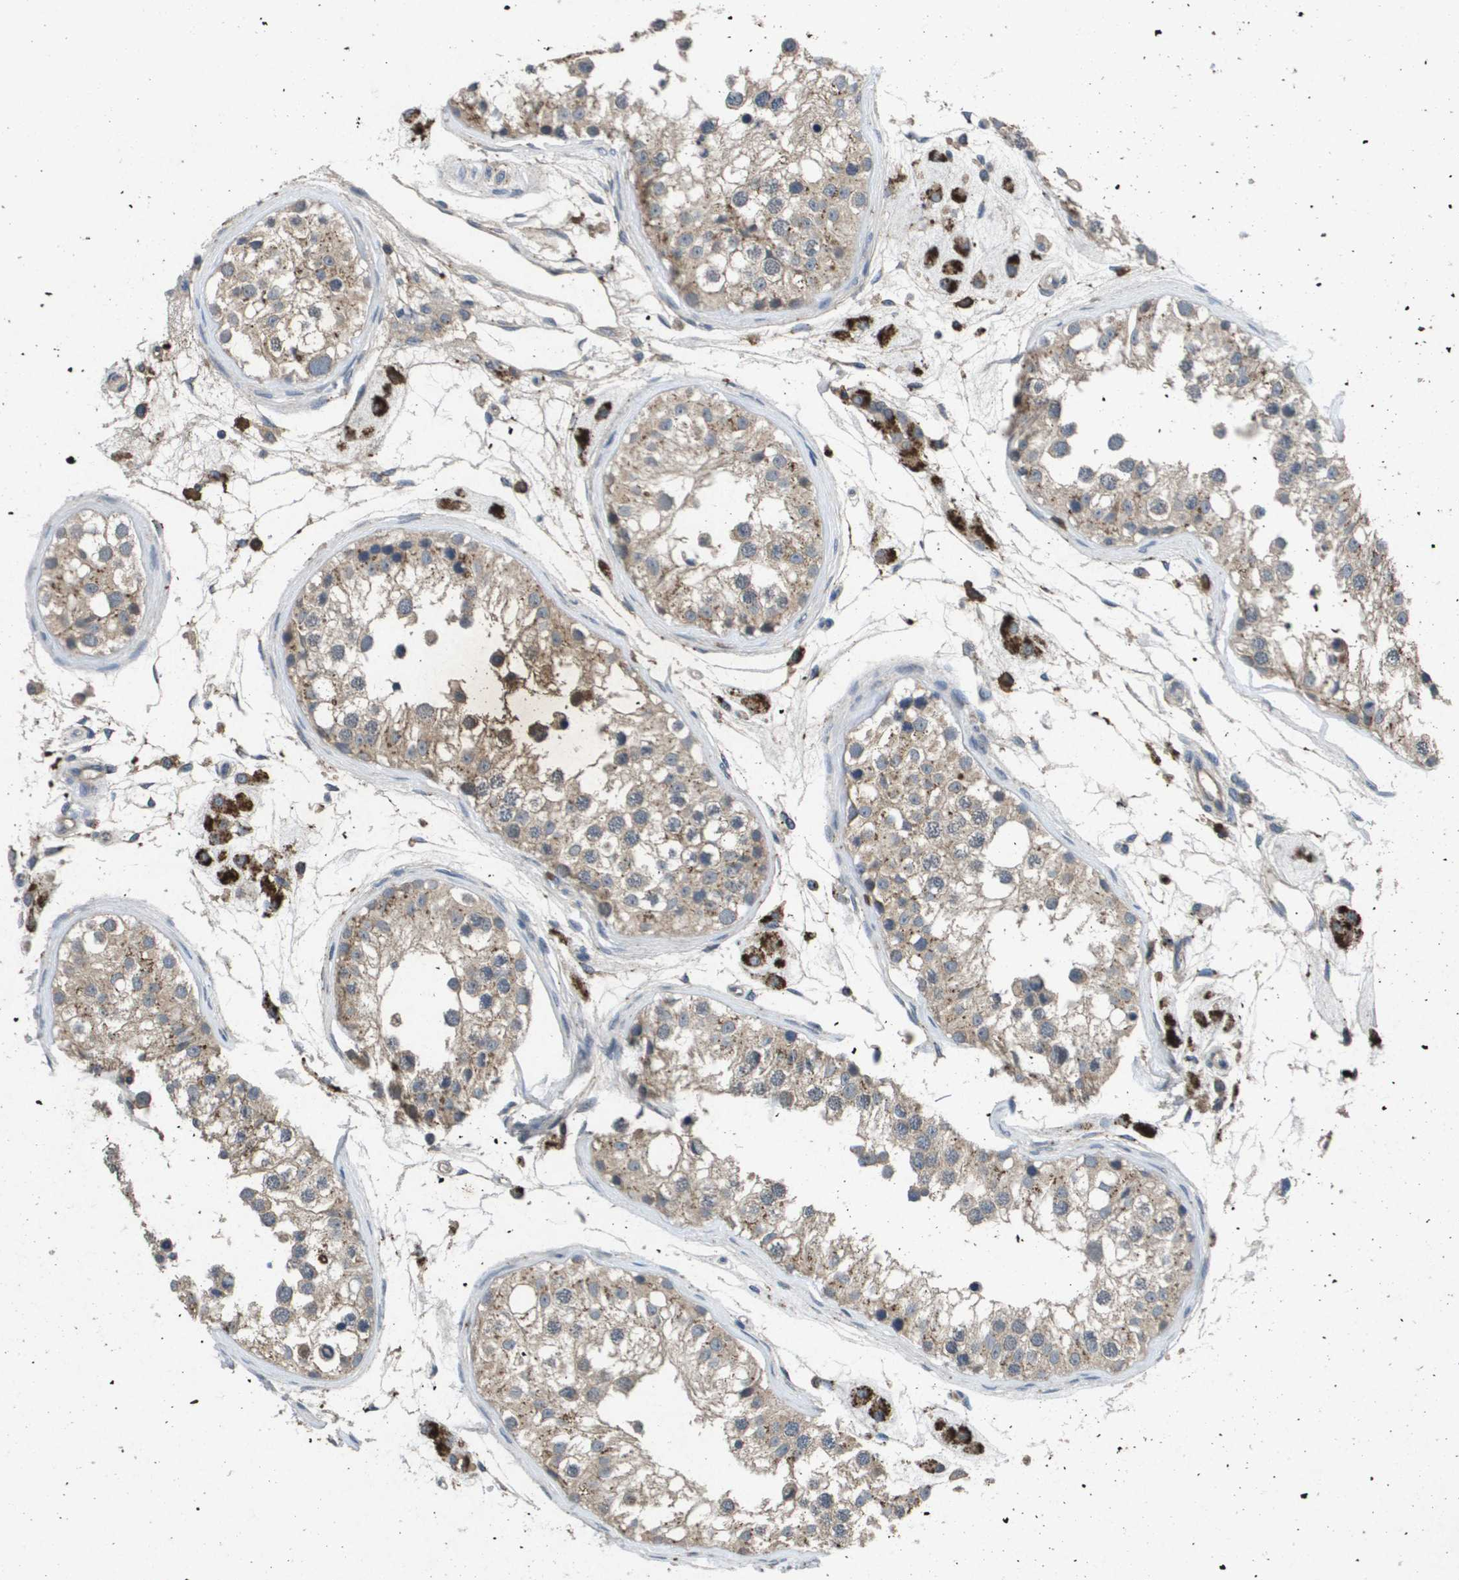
{"staining": {"intensity": "moderate", "quantity": ">75%", "location": "cytoplasmic/membranous"}, "tissue": "testis", "cell_type": "Cells in seminiferous ducts", "image_type": "normal", "snomed": [{"axis": "morphology", "description": "Normal tissue, NOS"}, {"axis": "morphology", "description": "Adenocarcinoma, metastatic, NOS"}, {"axis": "topography", "description": "Testis"}], "caption": "The immunohistochemical stain highlights moderate cytoplasmic/membranous positivity in cells in seminiferous ducts of benign testis.", "gene": "PROC", "patient": {"sex": "male", "age": 26}}